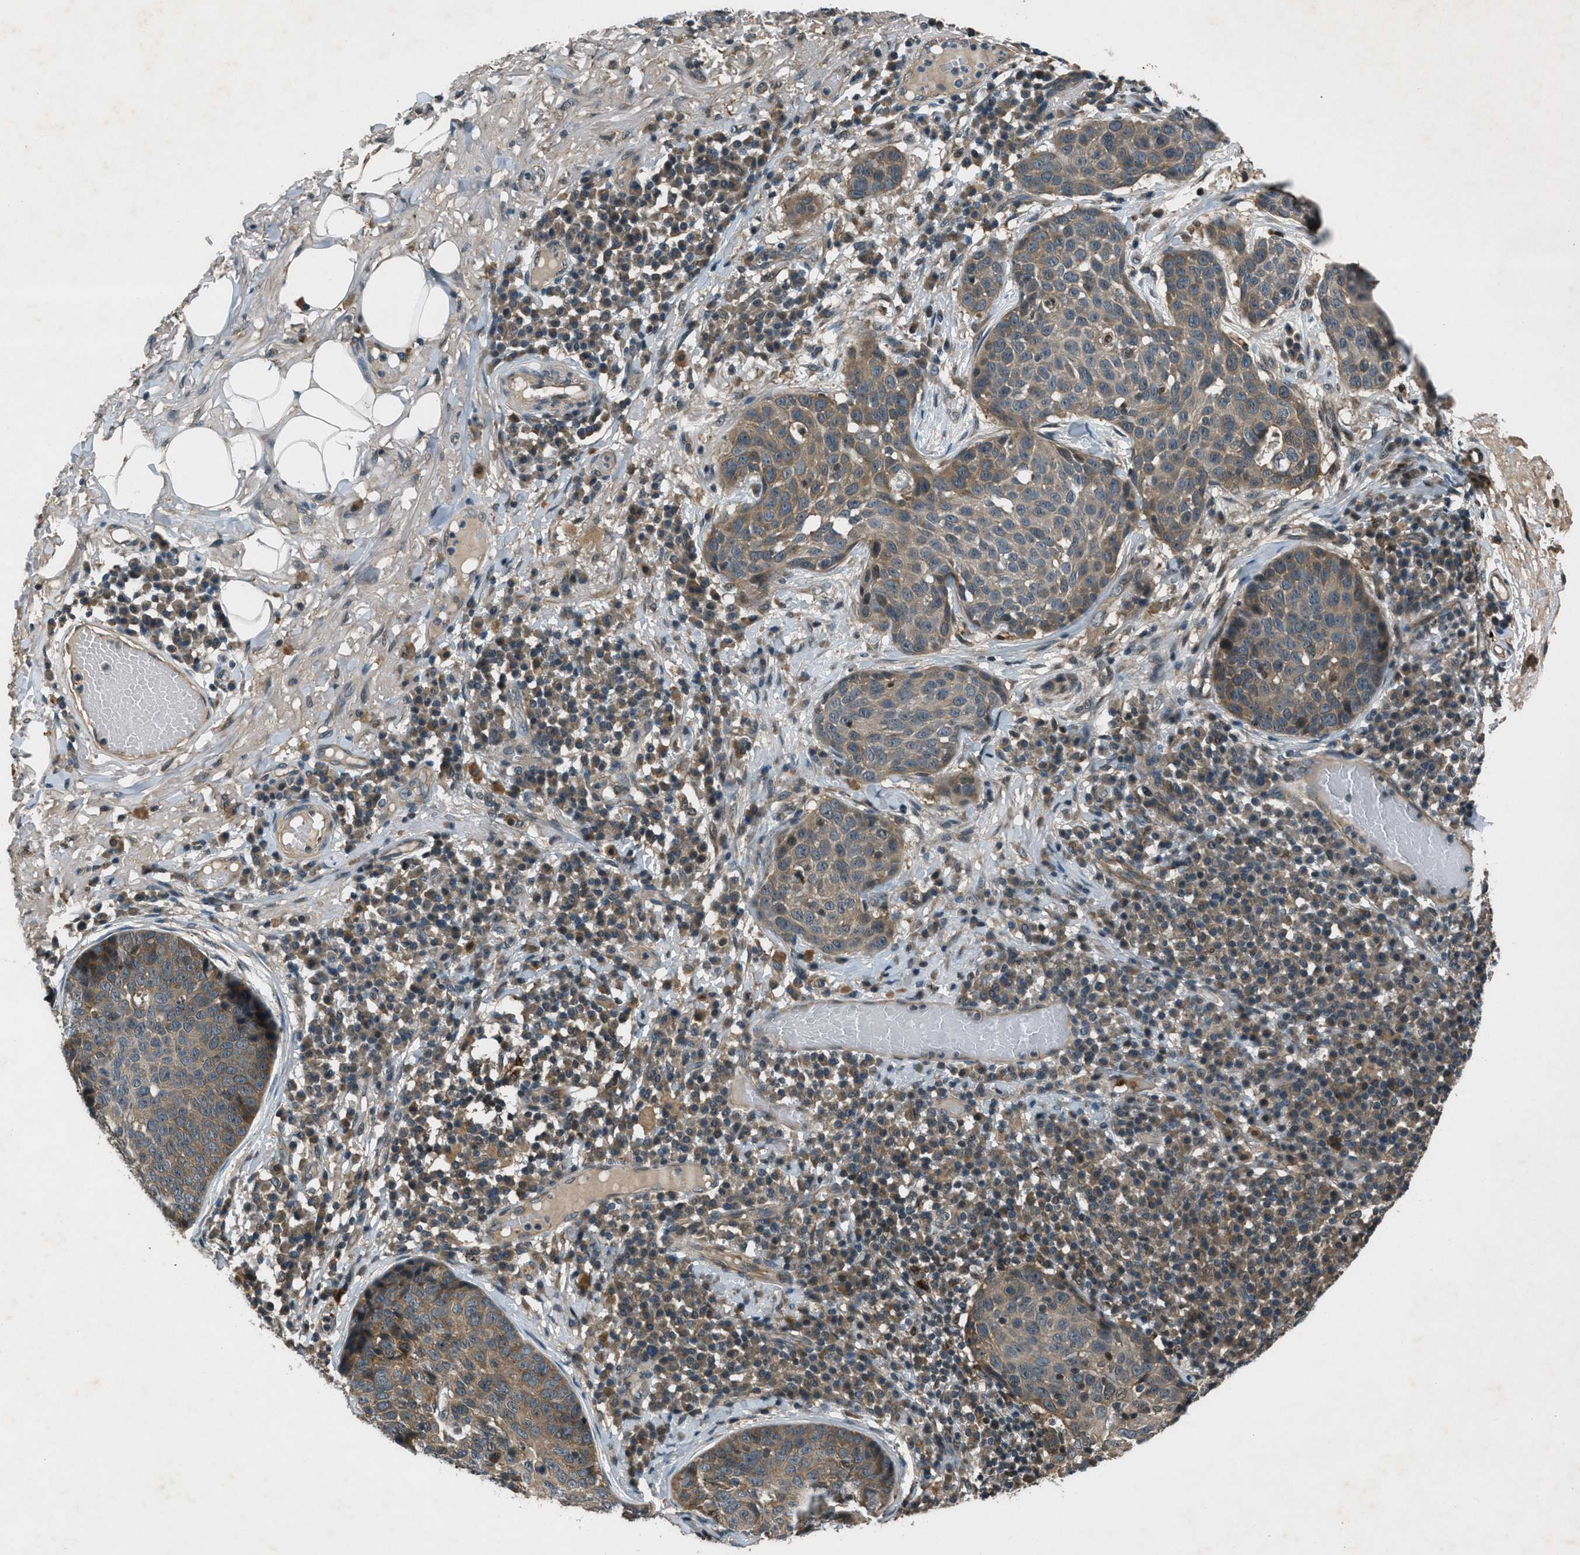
{"staining": {"intensity": "moderate", "quantity": ">75%", "location": "cytoplasmic/membranous"}, "tissue": "skin cancer", "cell_type": "Tumor cells", "image_type": "cancer", "snomed": [{"axis": "morphology", "description": "Squamous cell carcinoma in situ, NOS"}, {"axis": "morphology", "description": "Squamous cell carcinoma, NOS"}, {"axis": "topography", "description": "Skin"}], "caption": "An IHC photomicrograph of neoplastic tissue is shown. Protein staining in brown shows moderate cytoplasmic/membranous positivity in skin cancer (squamous cell carcinoma in situ) within tumor cells.", "gene": "EPSTI1", "patient": {"sex": "male", "age": 93}}